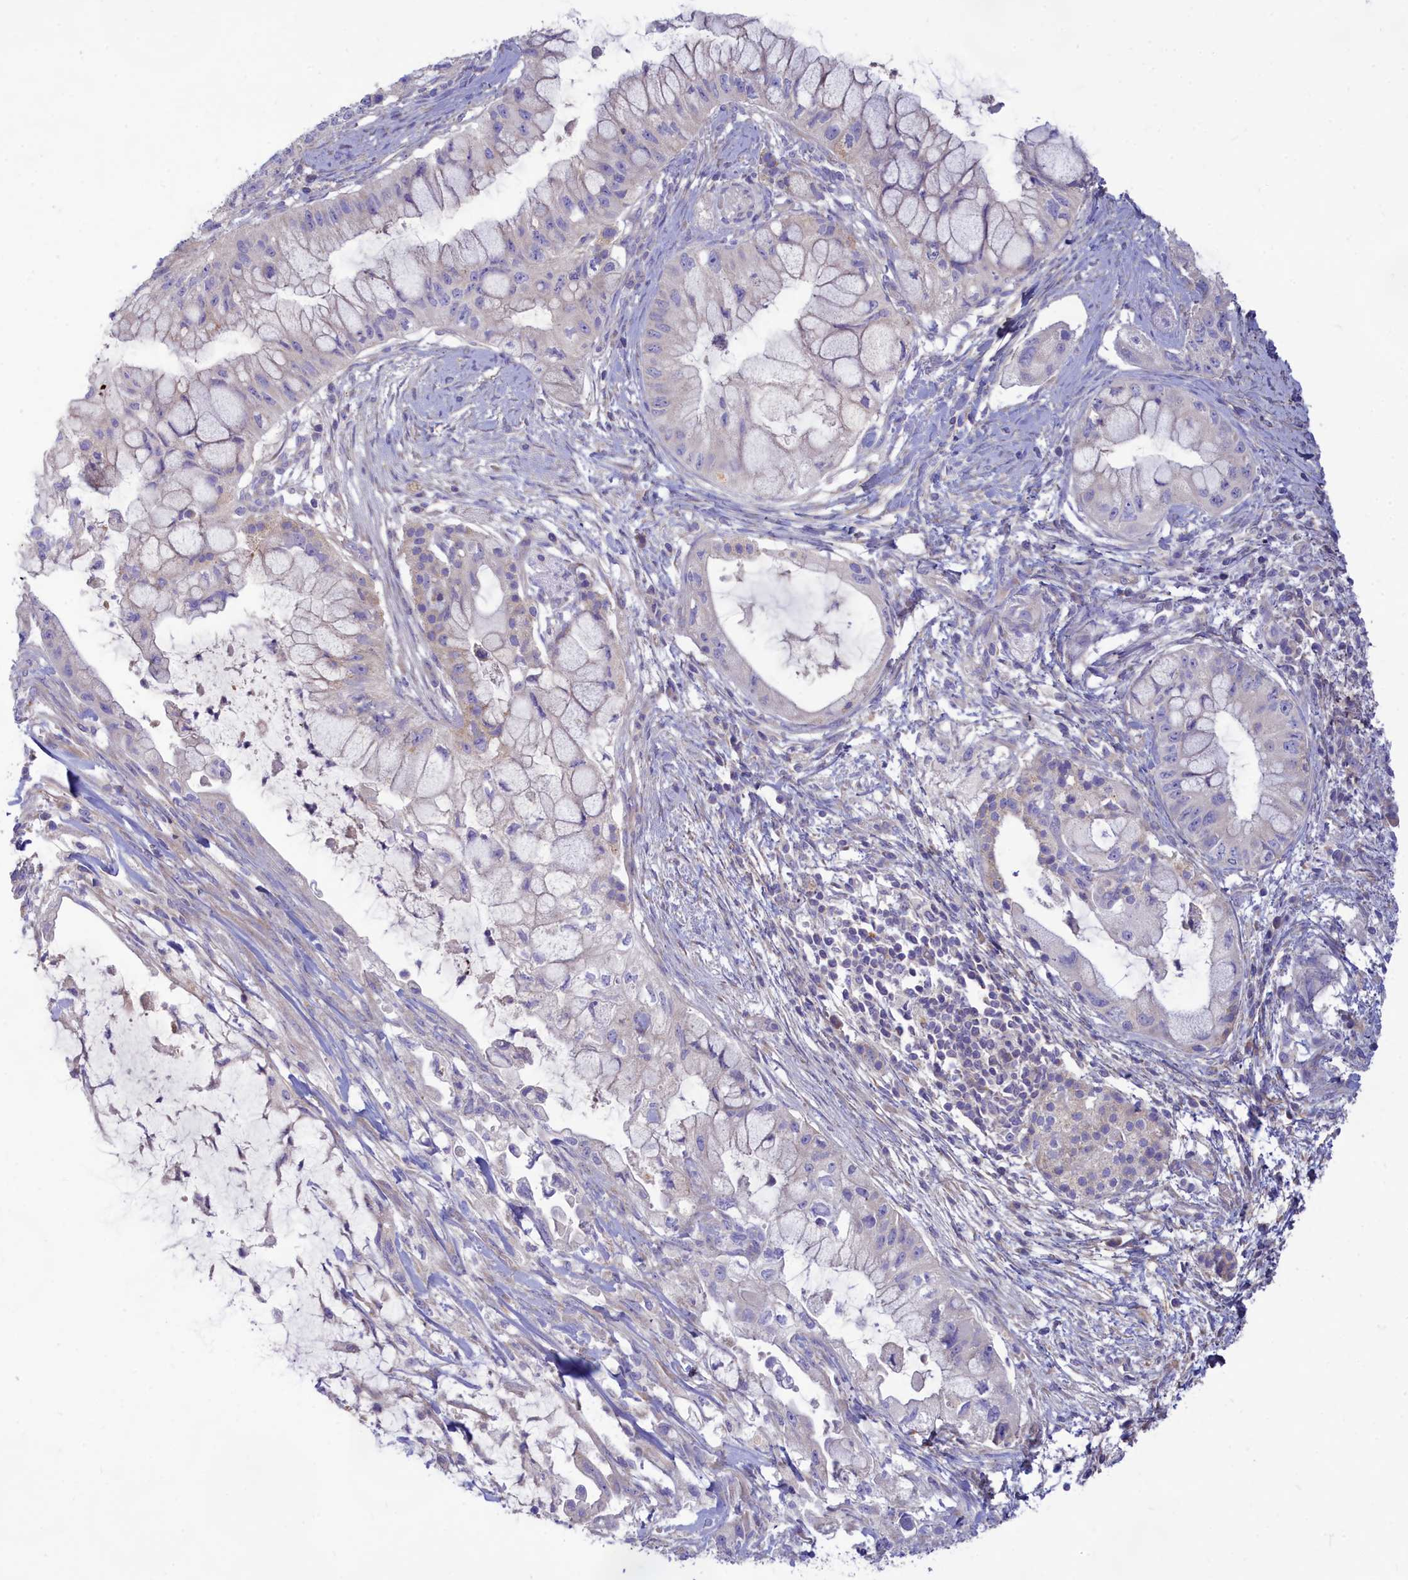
{"staining": {"intensity": "negative", "quantity": "none", "location": "none"}, "tissue": "pancreatic cancer", "cell_type": "Tumor cells", "image_type": "cancer", "snomed": [{"axis": "morphology", "description": "Adenocarcinoma, NOS"}, {"axis": "topography", "description": "Pancreas"}], "caption": "DAB (3,3'-diaminobenzidine) immunohistochemical staining of human pancreatic adenocarcinoma shows no significant positivity in tumor cells. (IHC, brightfield microscopy, high magnification).", "gene": "TMEM30B", "patient": {"sex": "male", "age": 48}}